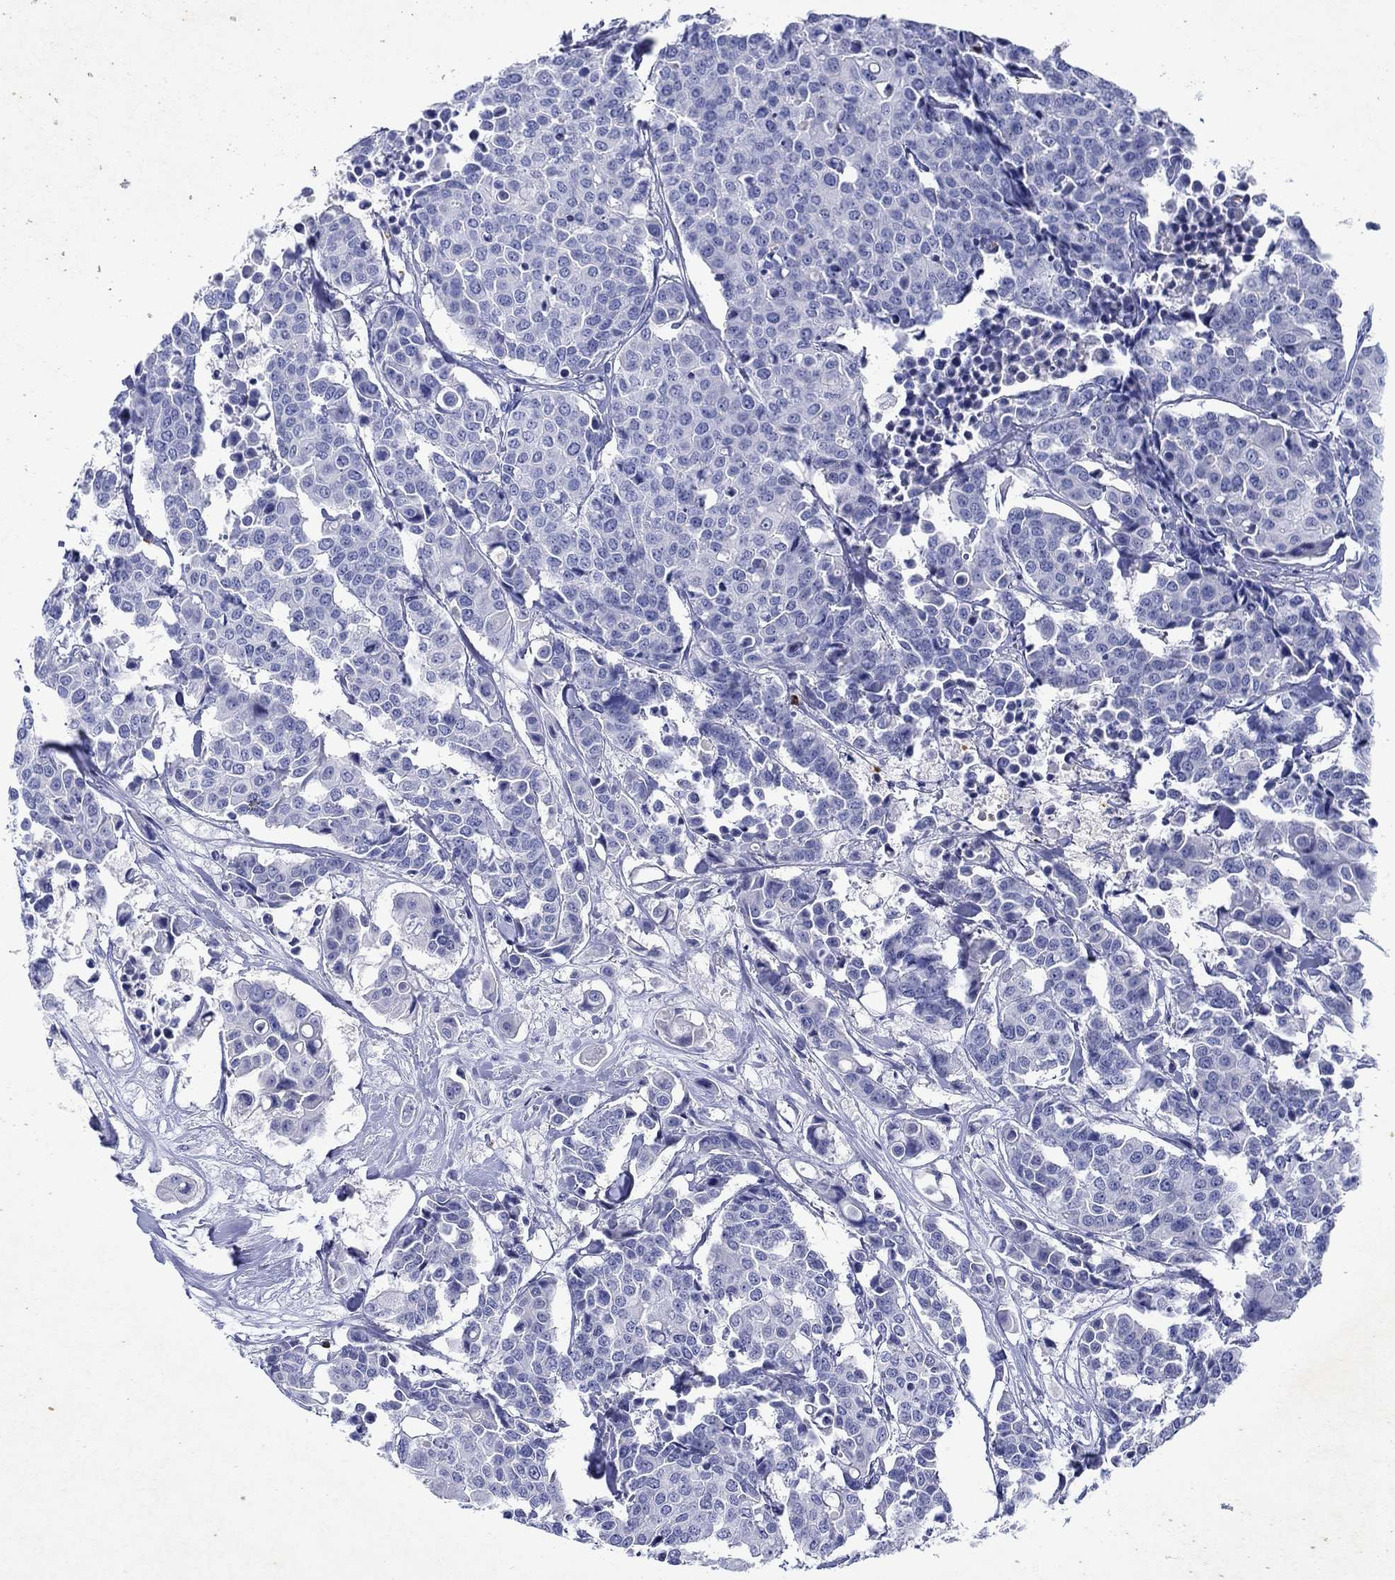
{"staining": {"intensity": "negative", "quantity": "none", "location": "none"}, "tissue": "carcinoid", "cell_type": "Tumor cells", "image_type": "cancer", "snomed": [{"axis": "morphology", "description": "Carcinoid, malignant, NOS"}, {"axis": "topography", "description": "Colon"}], "caption": "High magnification brightfield microscopy of malignant carcinoid stained with DAB (brown) and counterstained with hematoxylin (blue): tumor cells show no significant positivity.", "gene": "EPX", "patient": {"sex": "male", "age": 81}}